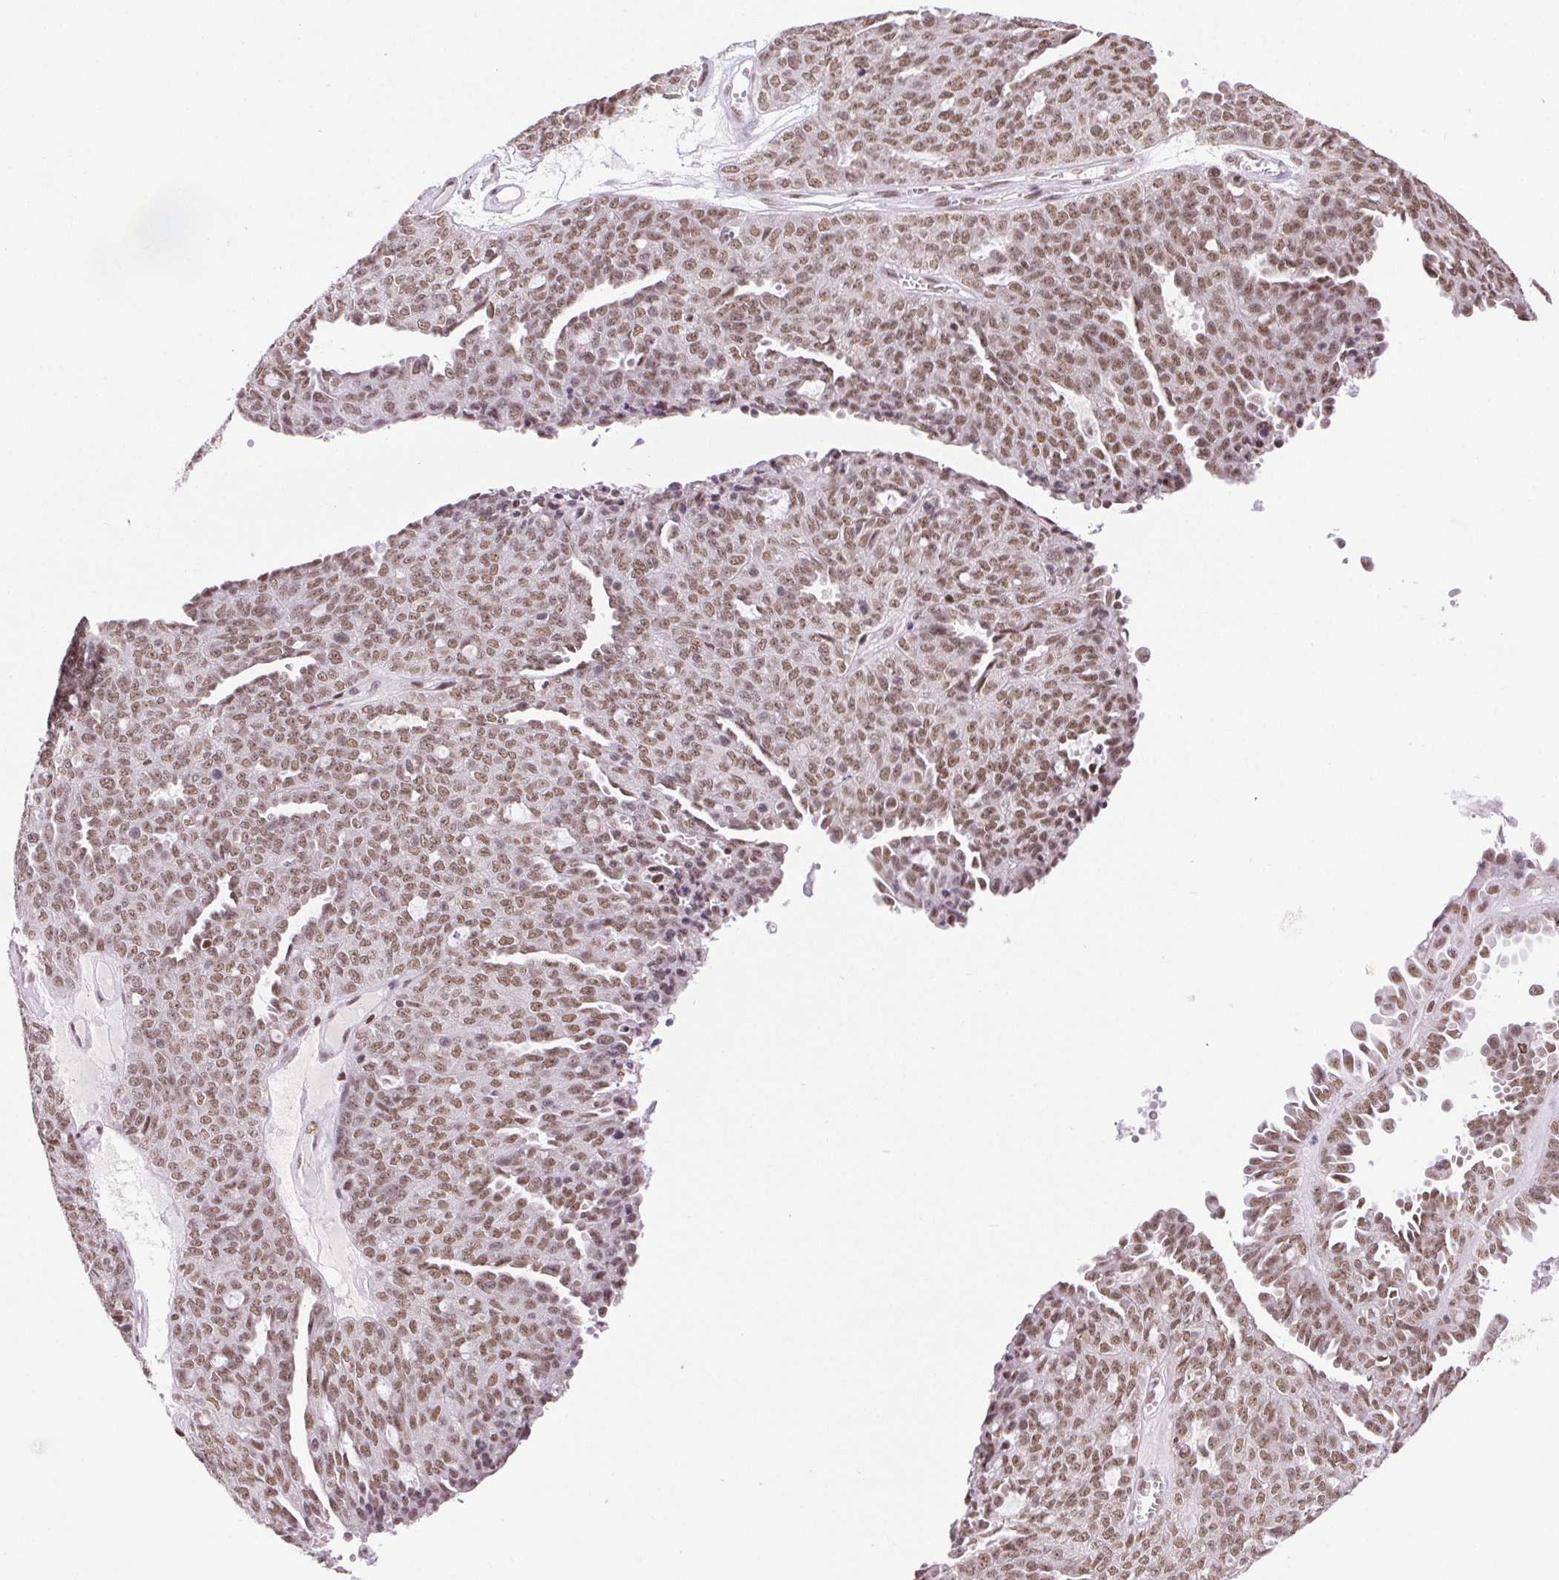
{"staining": {"intensity": "moderate", "quantity": ">75%", "location": "nuclear"}, "tissue": "ovarian cancer", "cell_type": "Tumor cells", "image_type": "cancer", "snomed": [{"axis": "morphology", "description": "Cystadenocarcinoma, serous, NOS"}, {"axis": "topography", "description": "Ovary"}], "caption": "A micrograph of ovarian serous cystadenocarcinoma stained for a protein demonstrates moderate nuclear brown staining in tumor cells.", "gene": "TRA2B", "patient": {"sex": "female", "age": 71}}